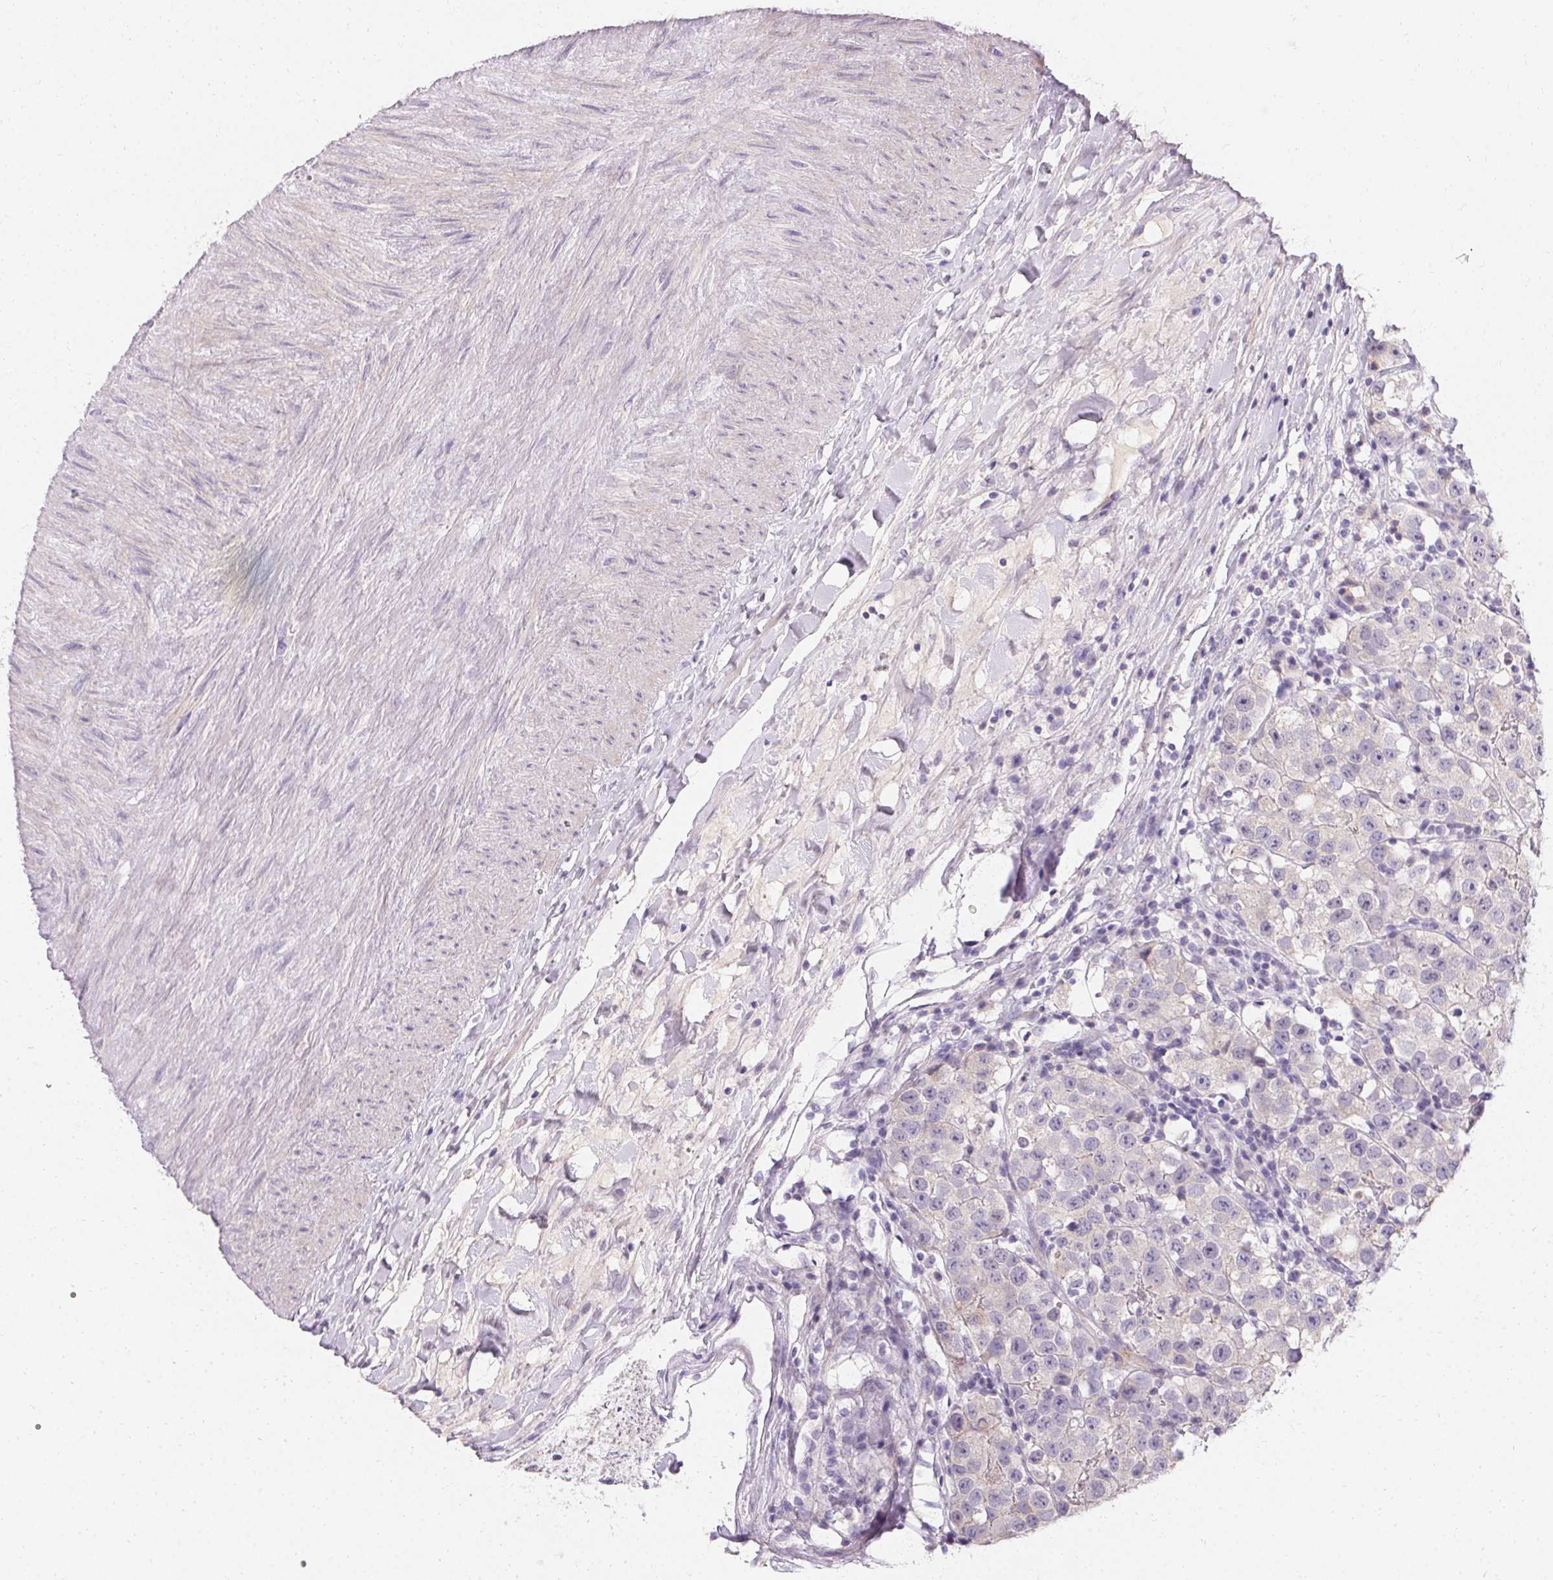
{"staining": {"intensity": "negative", "quantity": "none", "location": "none"}, "tissue": "testis cancer", "cell_type": "Tumor cells", "image_type": "cancer", "snomed": [{"axis": "morphology", "description": "Seminoma, NOS"}, {"axis": "topography", "description": "Testis"}], "caption": "A high-resolution micrograph shows immunohistochemistry (IHC) staining of seminoma (testis), which exhibits no significant expression in tumor cells. (DAB immunohistochemistry visualized using brightfield microscopy, high magnification).", "gene": "TRIP13", "patient": {"sex": "male", "age": 34}}